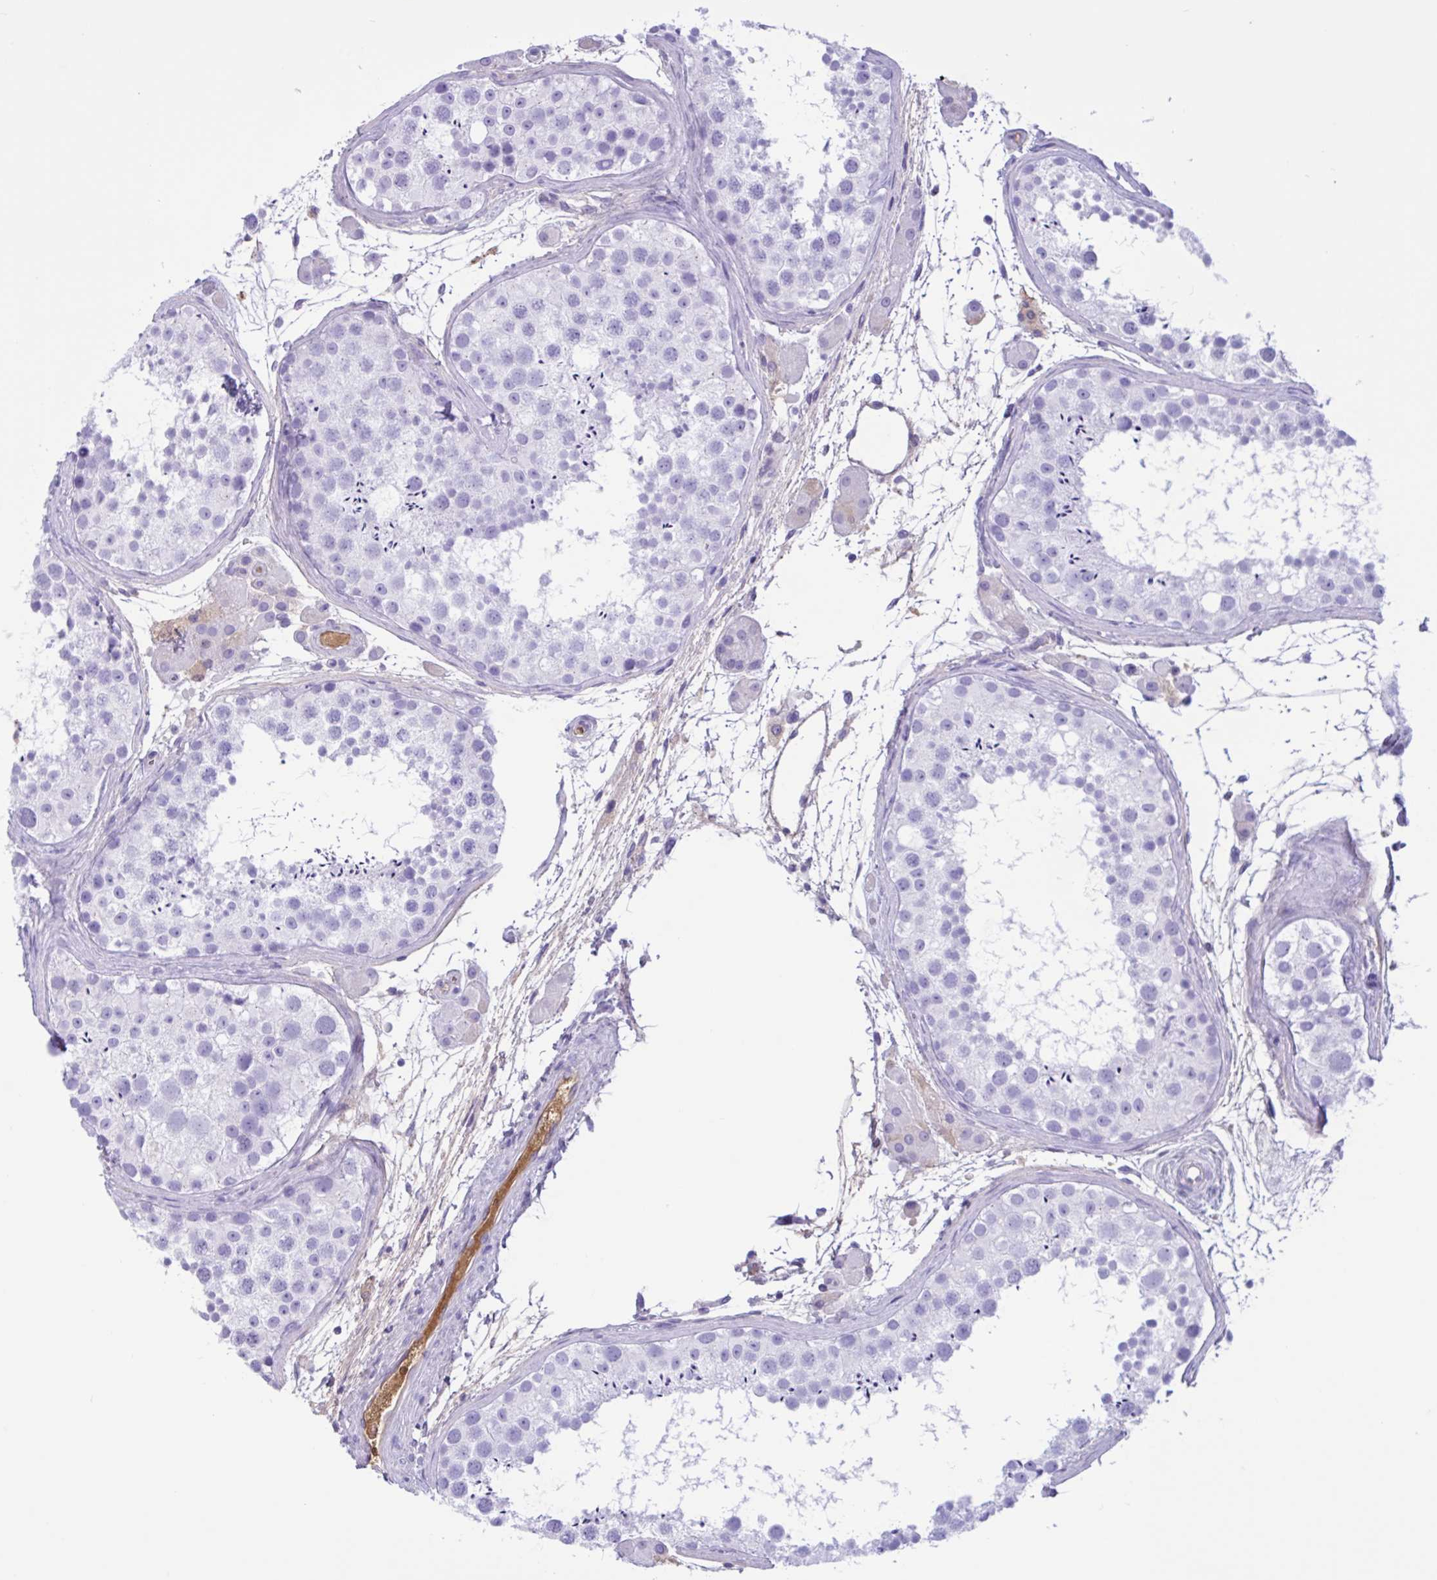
{"staining": {"intensity": "negative", "quantity": "none", "location": "none"}, "tissue": "testis", "cell_type": "Cells in seminiferous ducts", "image_type": "normal", "snomed": [{"axis": "morphology", "description": "Normal tissue, NOS"}, {"axis": "topography", "description": "Testis"}], "caption": "This is an immunohistochemistry (IHC) histopathology image of benign human testis. There is no expression in cells in seminiferous ducts.", "gene": "LARGE2", "patient": {"sex": "male", "age": 41}}